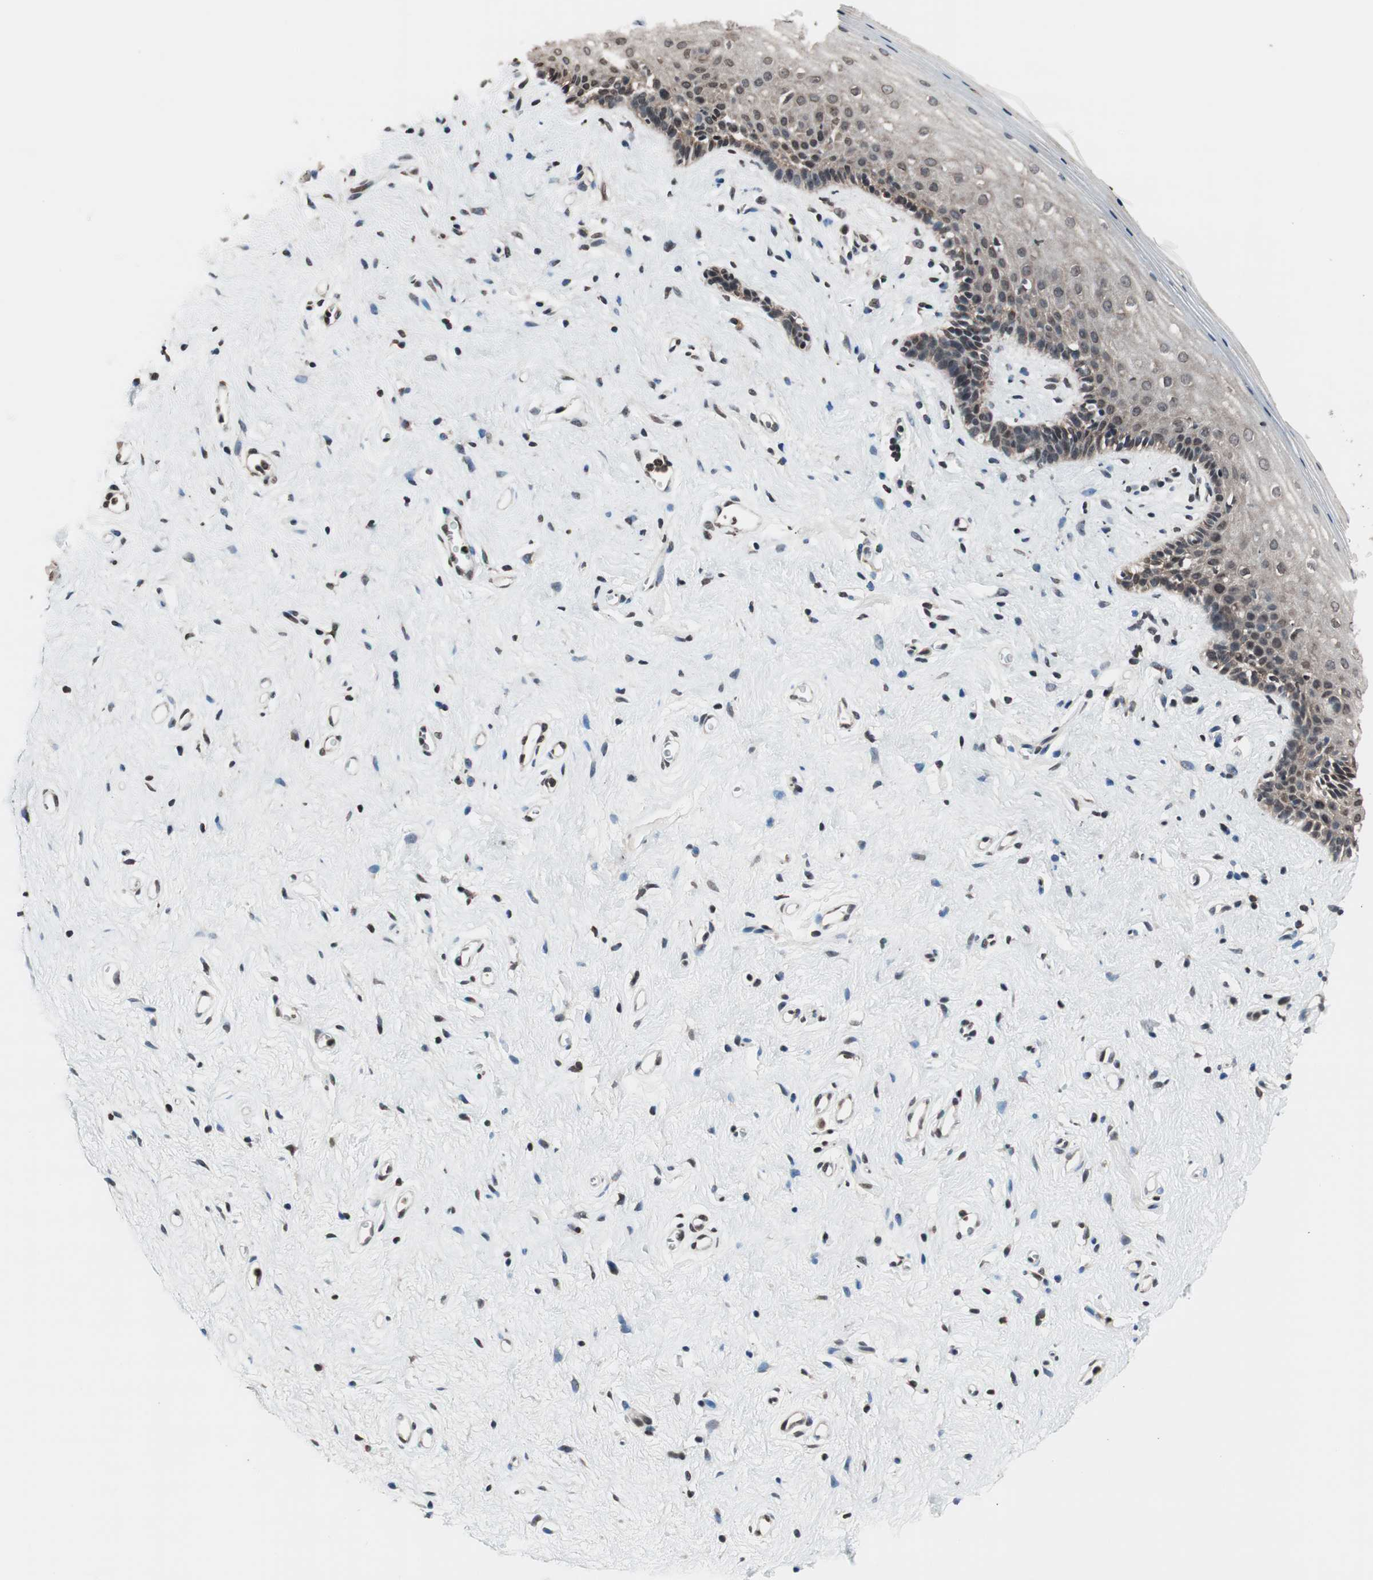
{"staining": {"intensity": "weak", "quantity": ">75%", "location": "nuclear"}, "tissue": "vagina", "cell_type": "Squamous epithelial cells", "image_type": "normal", "snomed": [{"axis": "morphology", "description": "Normal tissue, NOS"}, {"axis": "topography", "description": "Vagina"}], "caption": "High-power microscopy captured an immunohistochemistry histopathology image of normal vagina, revealing weak nuclear positivity in approximately >75% of squamous epithelial cells. (brown staining indicates protein expression, while blue staining denotes nuclei).", "gene": "RFC1", "patient": {"sex": "female", "age": 44}}